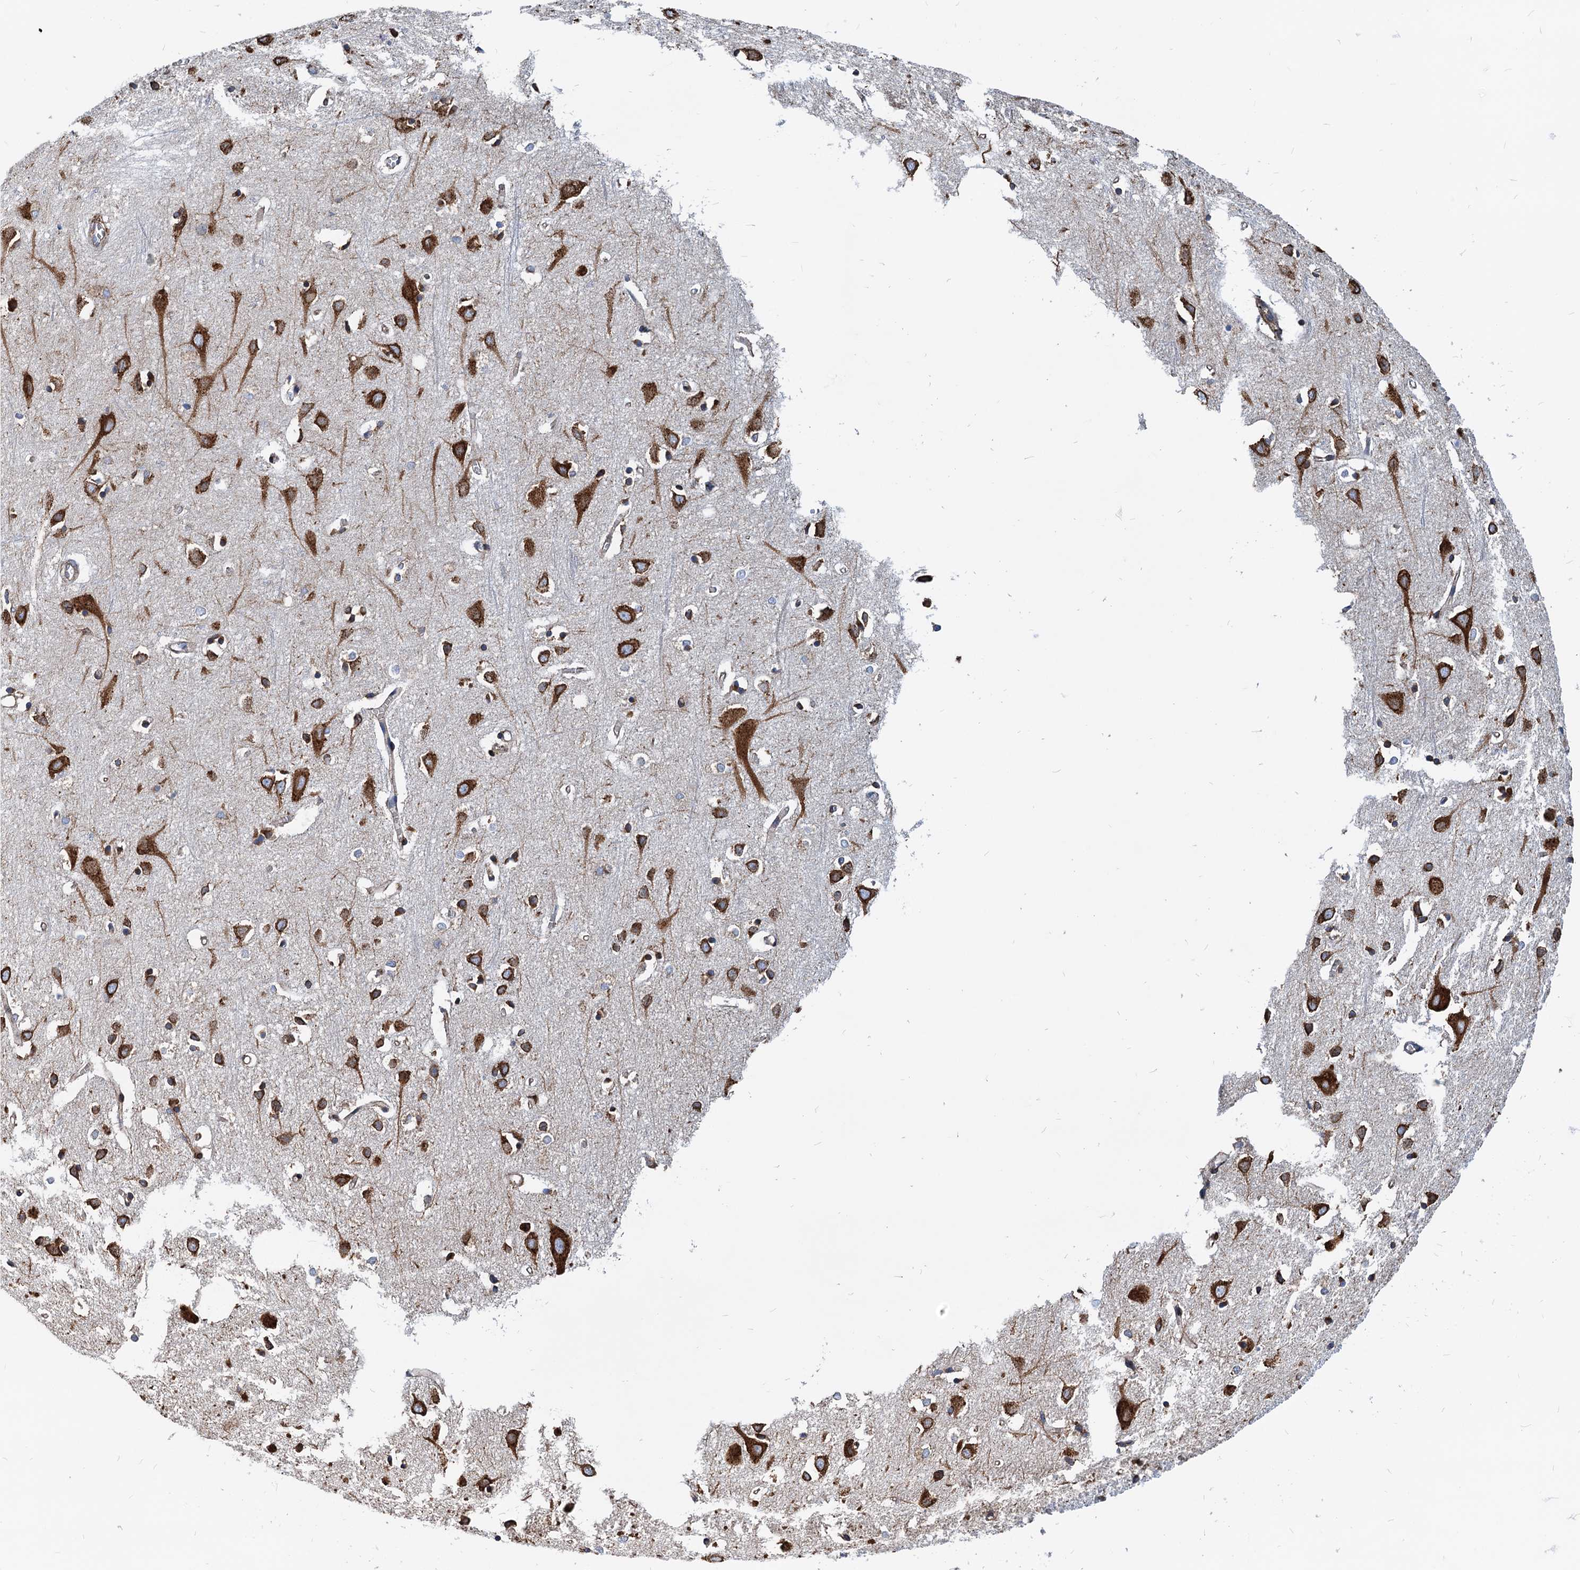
{"staining": {"intensity": "weak", "quantity": "25%-75%", "location": "cytoplasmic/membranous"}, "tissue": "cerebral cortex", "cell_type": "Endothelial cells", "image_type": "normal", "snomed": [{"axis": "morphology", "description": "Normal tissue, NOS"}, {"axis": "topography", "description": "Cerebral cortex"}], "caption": "Immunohistochemical staining of normal cerebral cortex exhibits 25%-75% levels of weak cytoplasmic/membranous protein positivity in about 25%-75% of endothelial cells.", "gene": "HSPA5", "patient": {"sex": "female", "age": 64}}